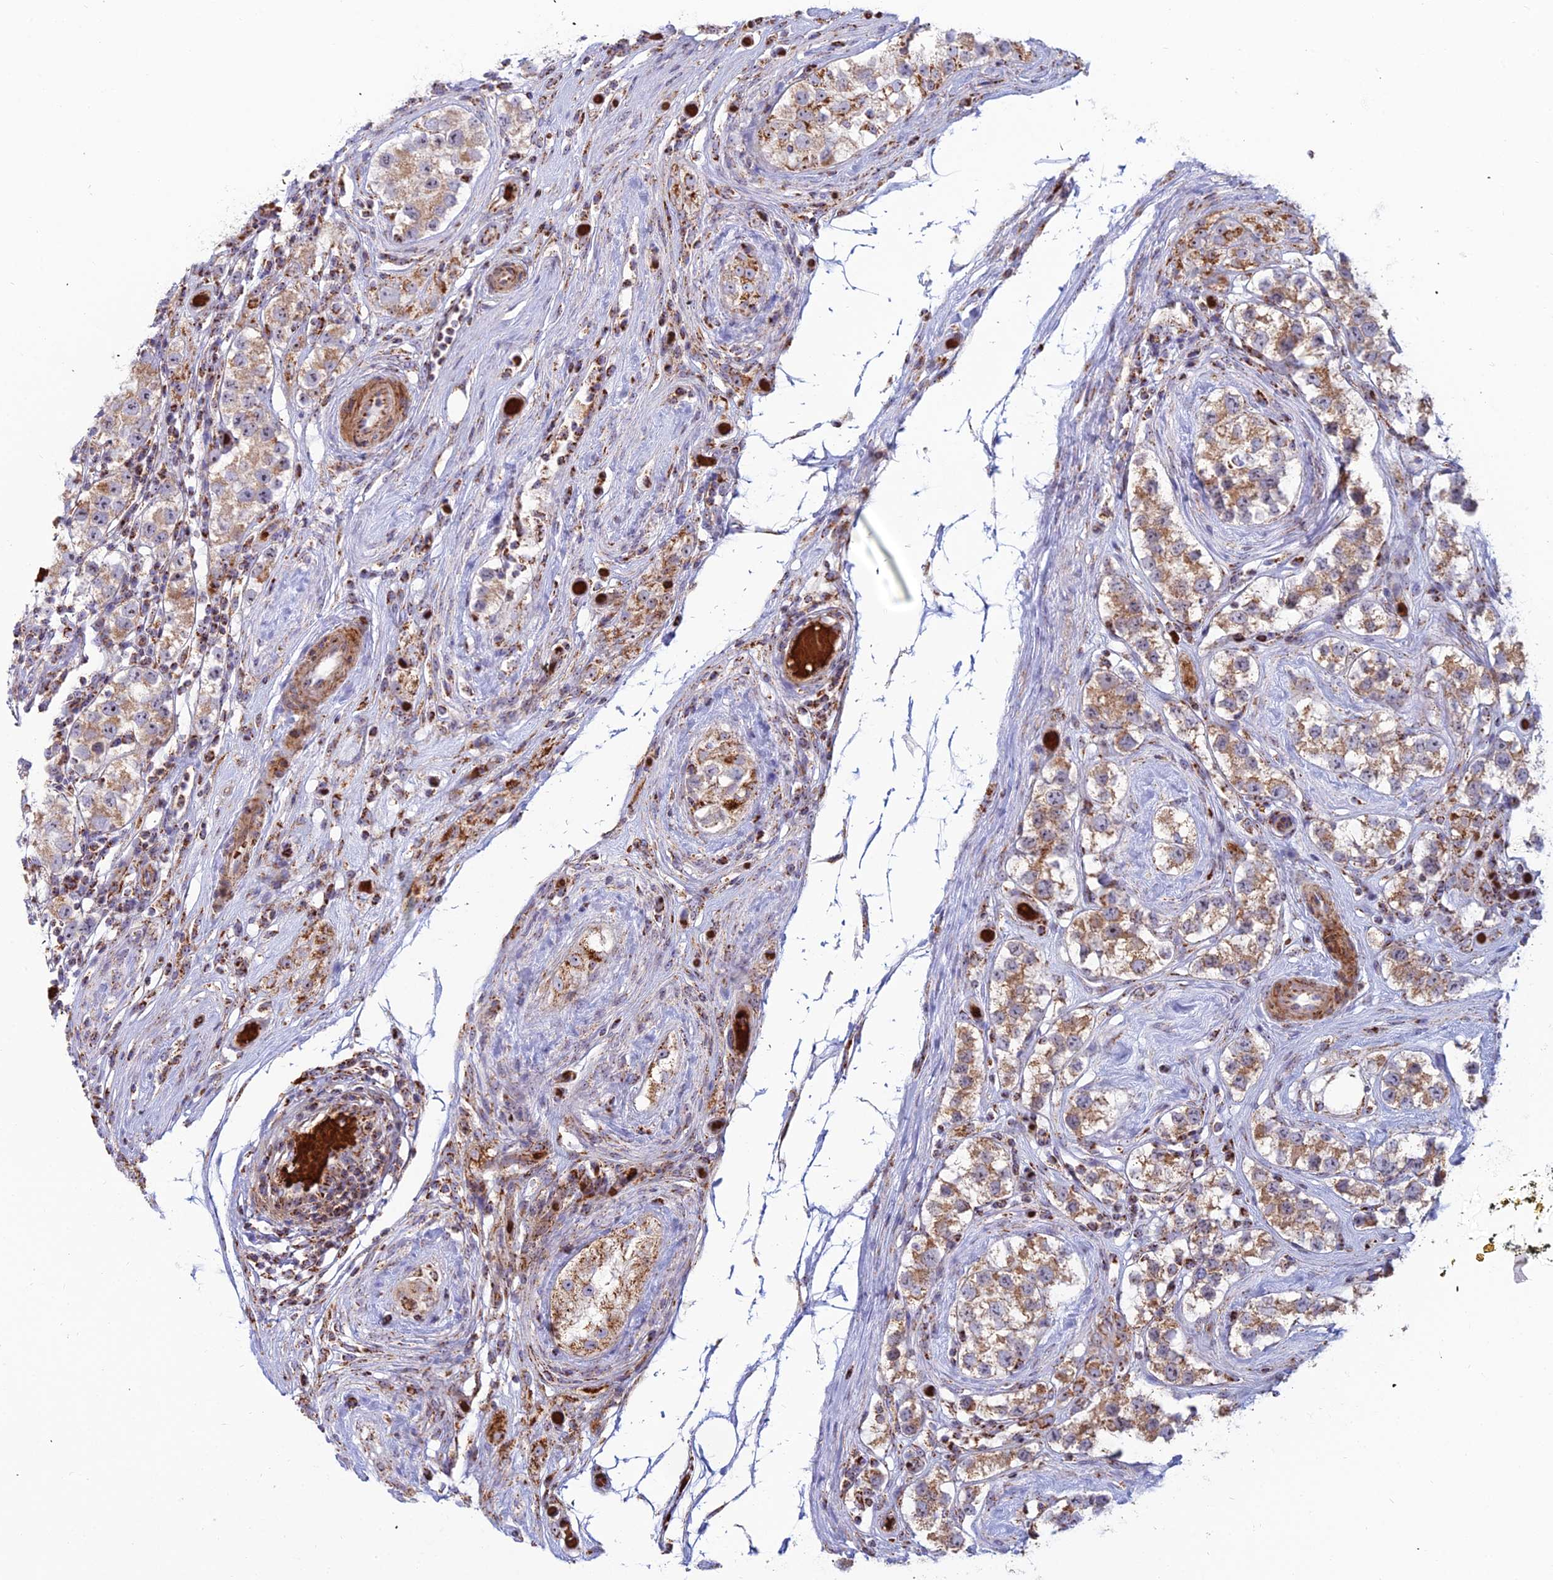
{"staining": {"intensity": "moderate", "quantity": ">75%", "location": "cytoplasmic/membranous"}, "tissue": "testis cancer", "cell_type": "Tumor cells", "image_type": "cancer", "snomed": [{"axis": "morphology", "description": "Seminoma, NOS"}, {"axis": "topography", "description": "Testis"}], "caption": "DAB (3,3'-diaminobenzidine) immunohistochemical staining of human seminoma (testis) displays moderate cytoplasmic/membranous protein expression in approximately >75% of tumor cells.", "gene": "SLC35F4", "patient": {"sex": "male", "age": 34}}